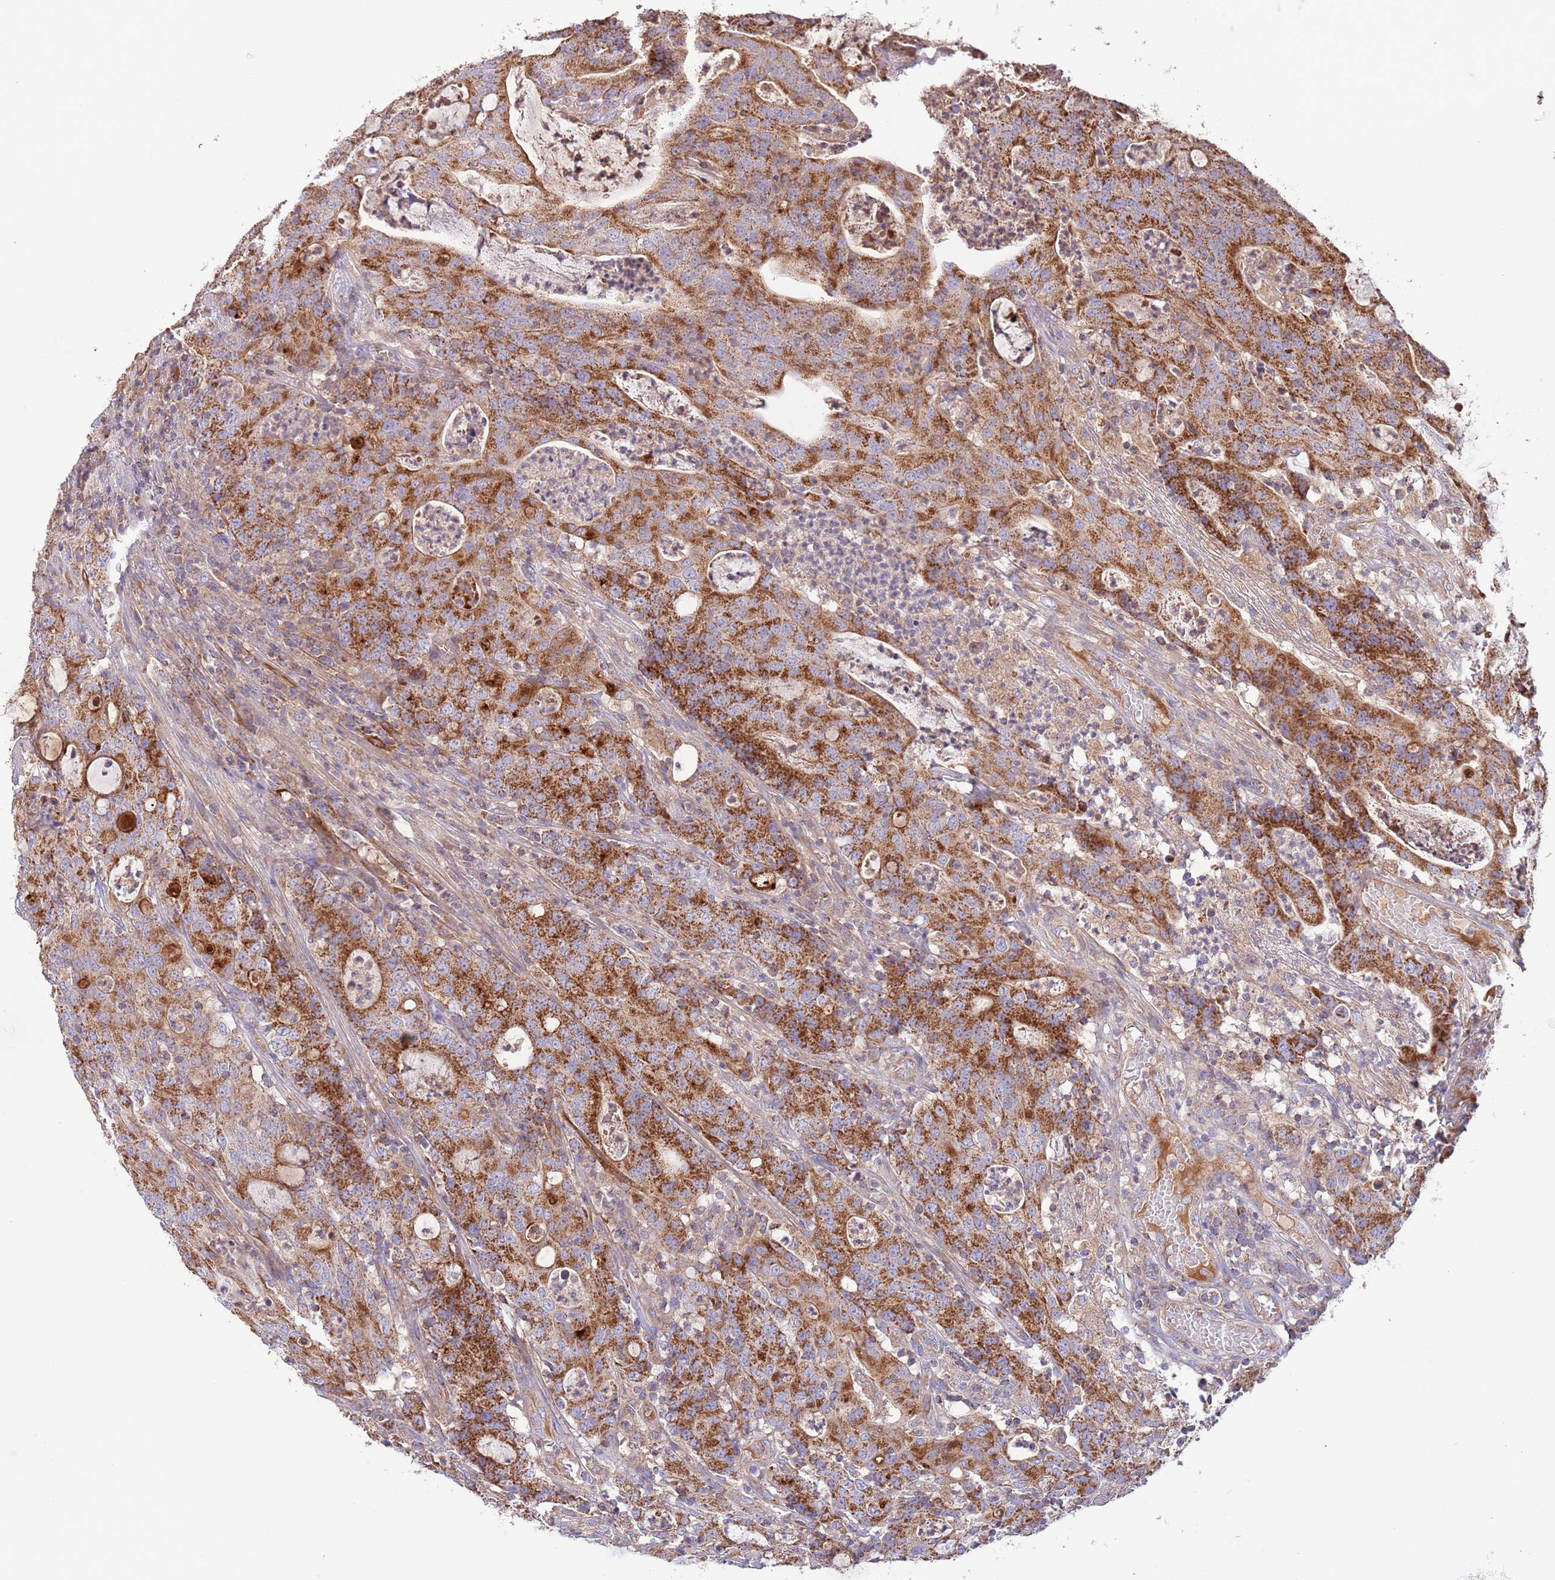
{"staining": {"intensity": "strong", "quantity": ">75%", "location": "cytoplasmic/membranous"}, "tissue": "colorectal cancer", "cell_type": "Tumor cells", "image_type": "cancer", "snomed": [{"axis": "morphology", "description": "Adenocarcinoma, NOS"}, {"axis": "topography", "description": "Colon"}], "caption": "The micrograph displays immunohistochemical staining of colorectal cancer. There is strong cytoplasmic/membranous positivity is identified in about >75% of tumor cells. (DAB IHC, brown staining for protein, blue staining for nuclei).", "gene": "DNAJA3", "patient": {"sex": "male", "age": 83}}